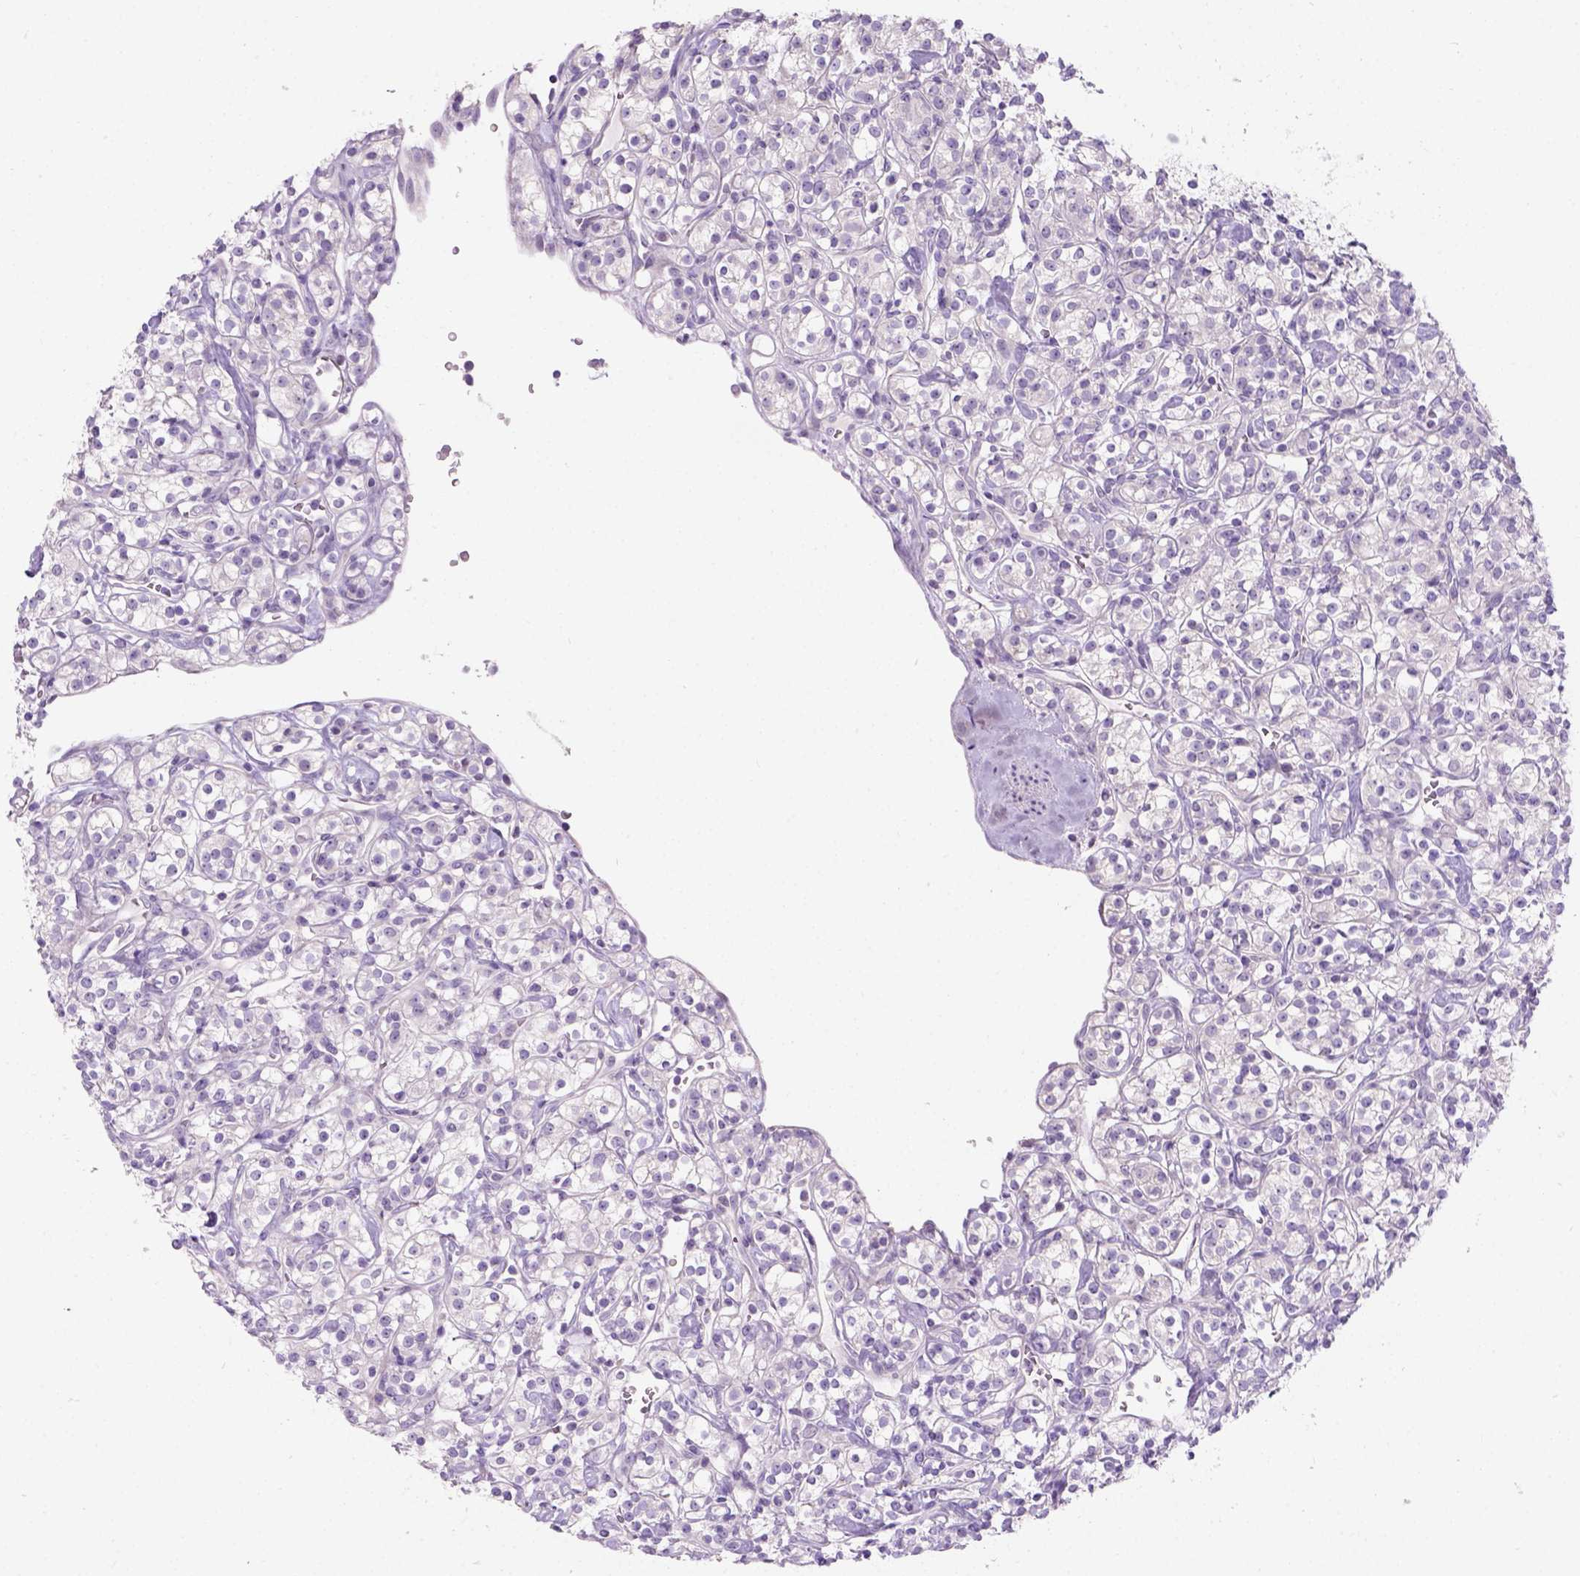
{"staining": {"intensity": "negative", "quantity": "none", "location": "none"}, "tissue": "renal cancer", "cell_type": "Tumor cells", "image_type": "cancer", "snomed": [{"axis": "morphology", "description": "Adenocarcinoma, NOS"}, {"axis": "topography", "description": "Kidney"}], "caption": "This is a photomicrograph of immunohistochemistry staining of renal cancer (adenocarcinoma), which shows no staining in tumor cells.", "gene": "C20orf144", "patient": {"sex": "male", "age": 77}}